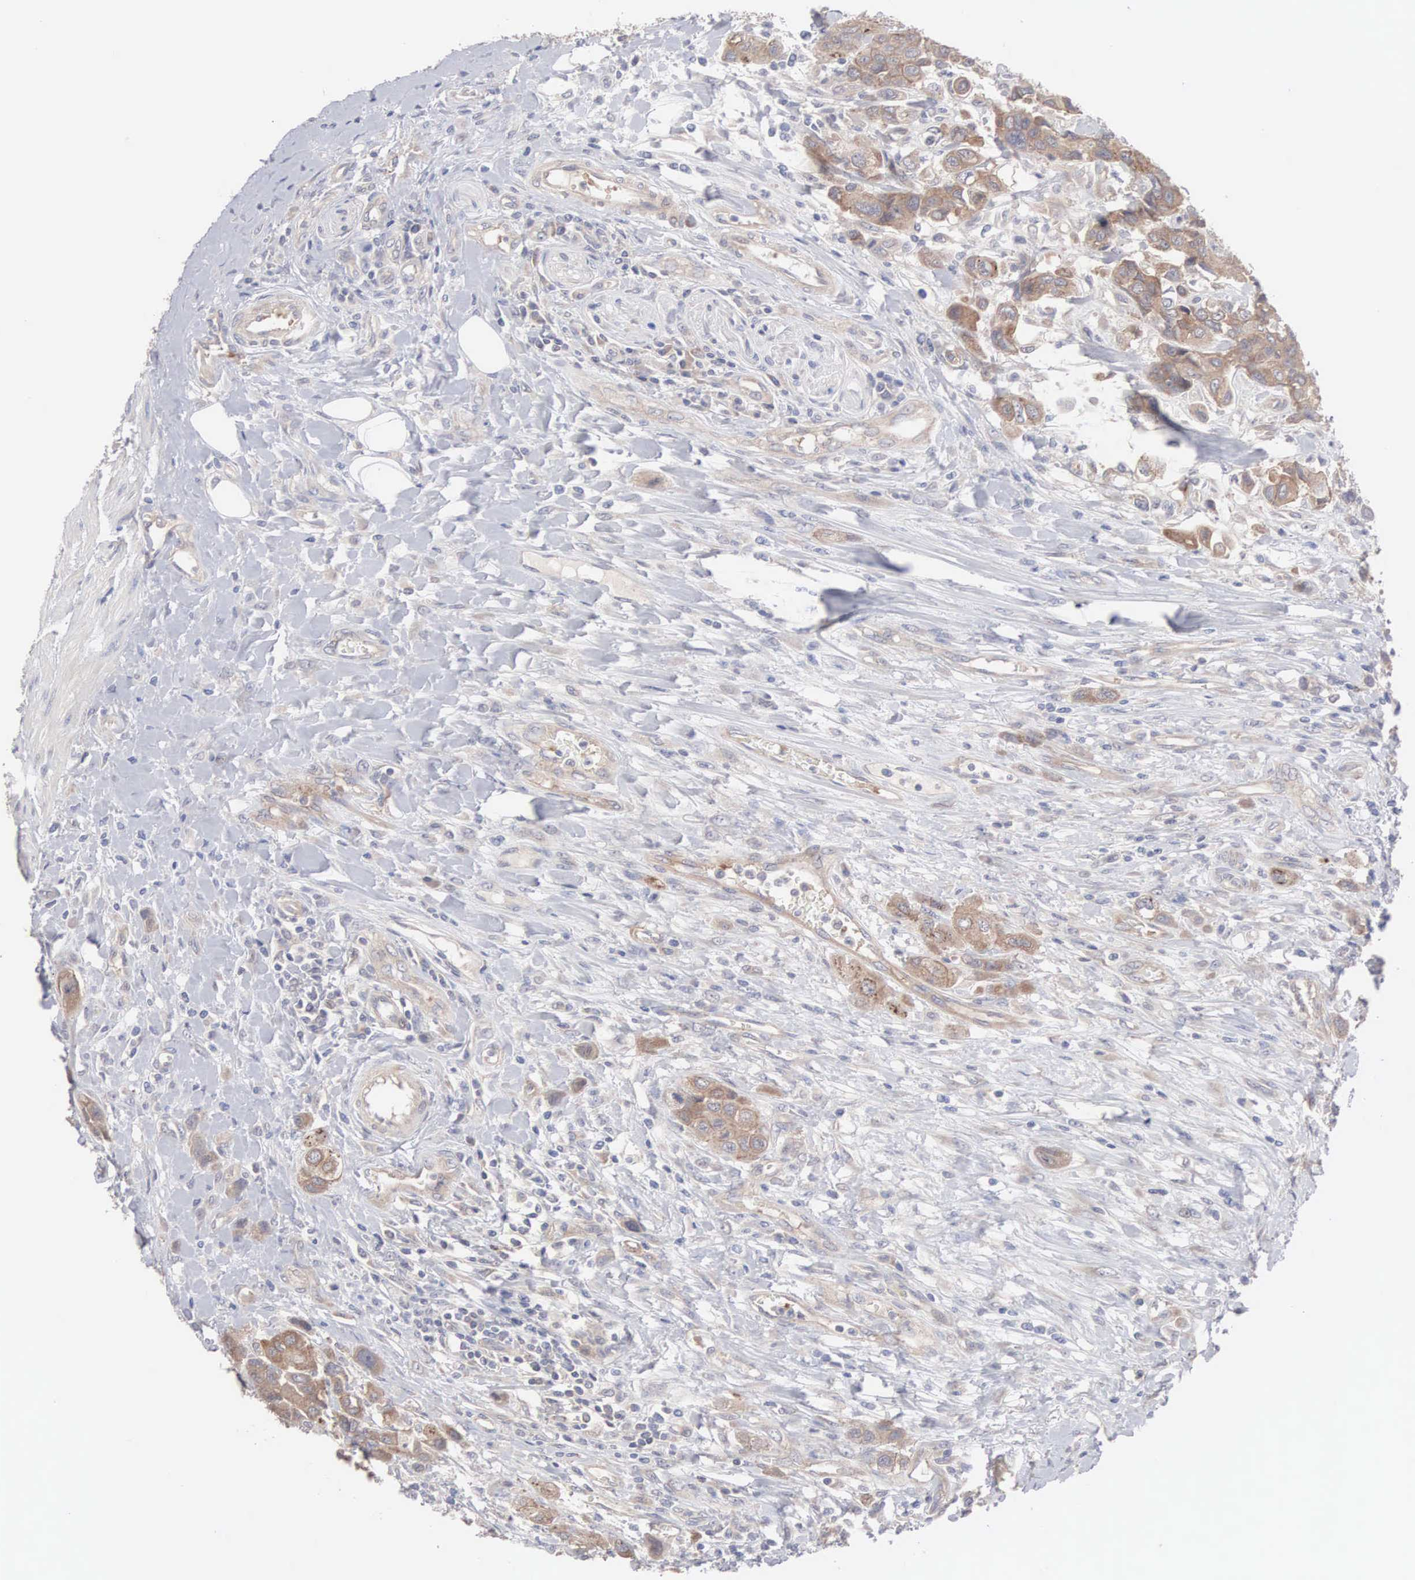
{"staining": {"intensity": "moderate", "quantity": ">75%", "location": "cytoplasmic/membranous"}, "tissue": "urothelial cancer", "cell_type": "Tumor cells", "image_type": "cancer", "snomed": [{"axis": "morphology", "description": "Urothelial carcinoma, High grade"}, {"axis": "topography", "description": "Urinary bladder"}], "caption": "Immunohistochemistry of human high-grade urothelial carcinoma displays medium levels of moderate cytoplasmic/membranous staining in about >75% of tumor cells. Using DAB (3,3'-diaminobenzidine) (brown) and hematoxylin (blue) stains, captured at high magnification using brightfield microscopy.", "gene": "INF2", "patient": {"sex": "male", "age": 50}}